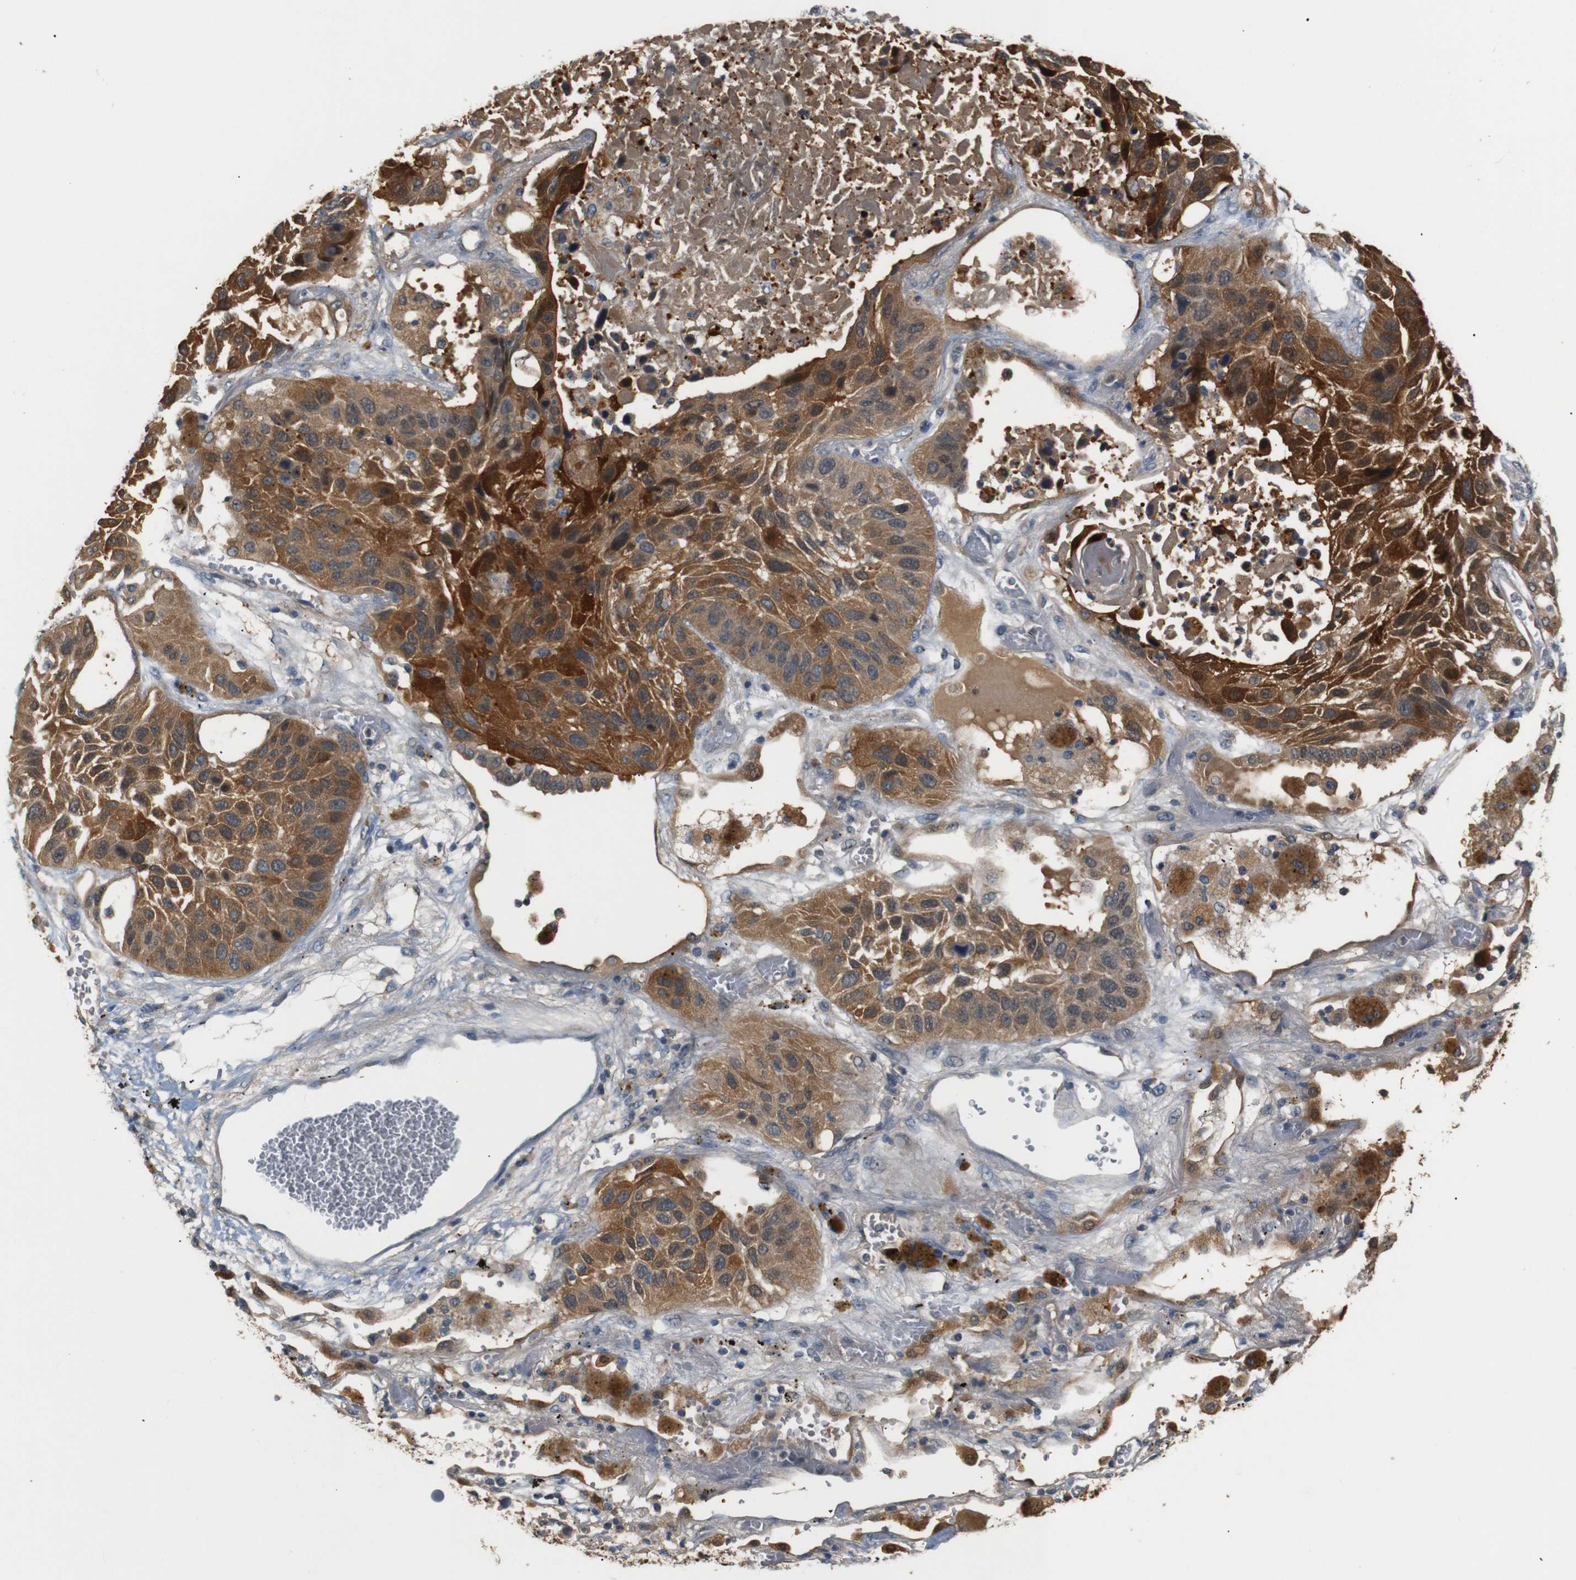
{"staining": {"intensity": "strong", "quantity": ">75%", "location": "cytoplasmic/membranous"}, "tissue": "lung cancer", "cell_type": "Tumor cells", "image_type": "cancer", "snomed": [{"axis": "morphology", "description": "Squamous cell carcinoma, NOS"}, {"axis": "topography", "description": "Lung"}], "caption": "This photomicrograph exhibits squamous cell carcinoma (lung) stained with IHC to label a protein in brown. The cytoplasmic/membranous of tumor cells show strong positivity for the protein. Nuclei are counter-stained blue.", "gene": "SFN", "patient": {"sex": "male", "age": 57}}